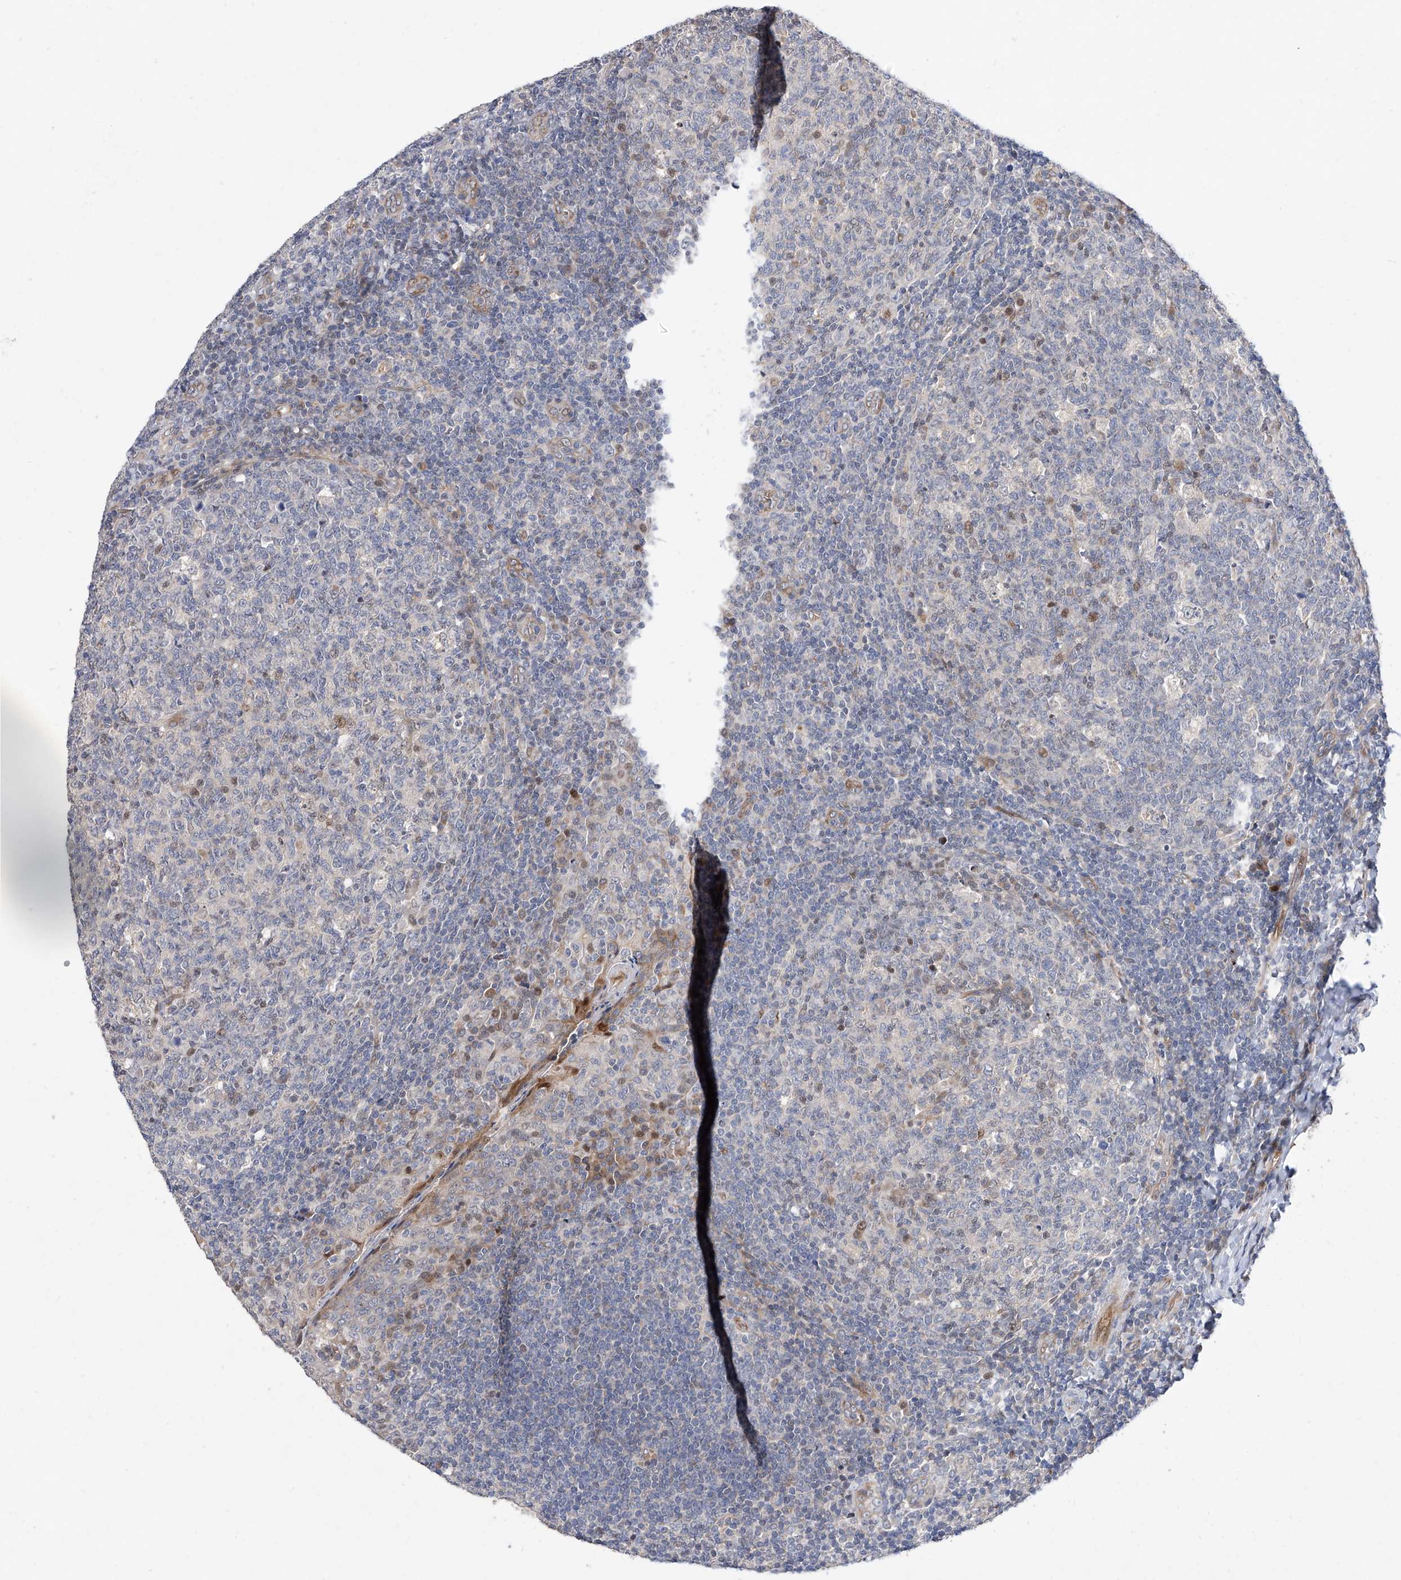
{"staining": {"intensity": "weak", "quantity": "<25%", "location": "cytoplasmic/membranous,nuclear"}, "tissue": "tonsil", "cell_type": "Germinal center cells", "image_type": "normal", "snomed": [{"axis": "morphology", "description": "Normal tissue, NOS"}, {"axis": "topography", "description": "Tonsil"}], "caption": "IHC micrograph of benign tonsil: human tonsil stained with DAB shows no significant protein positivity in germinal center cells. (Stains: DAB immunohistochemistry (IHC) with hematoxylin counter stain, Microscopy: brightfield microscopy at high magnification).", "gene": "FUCA2", "patient": {"sex": "female", "age": 19}}